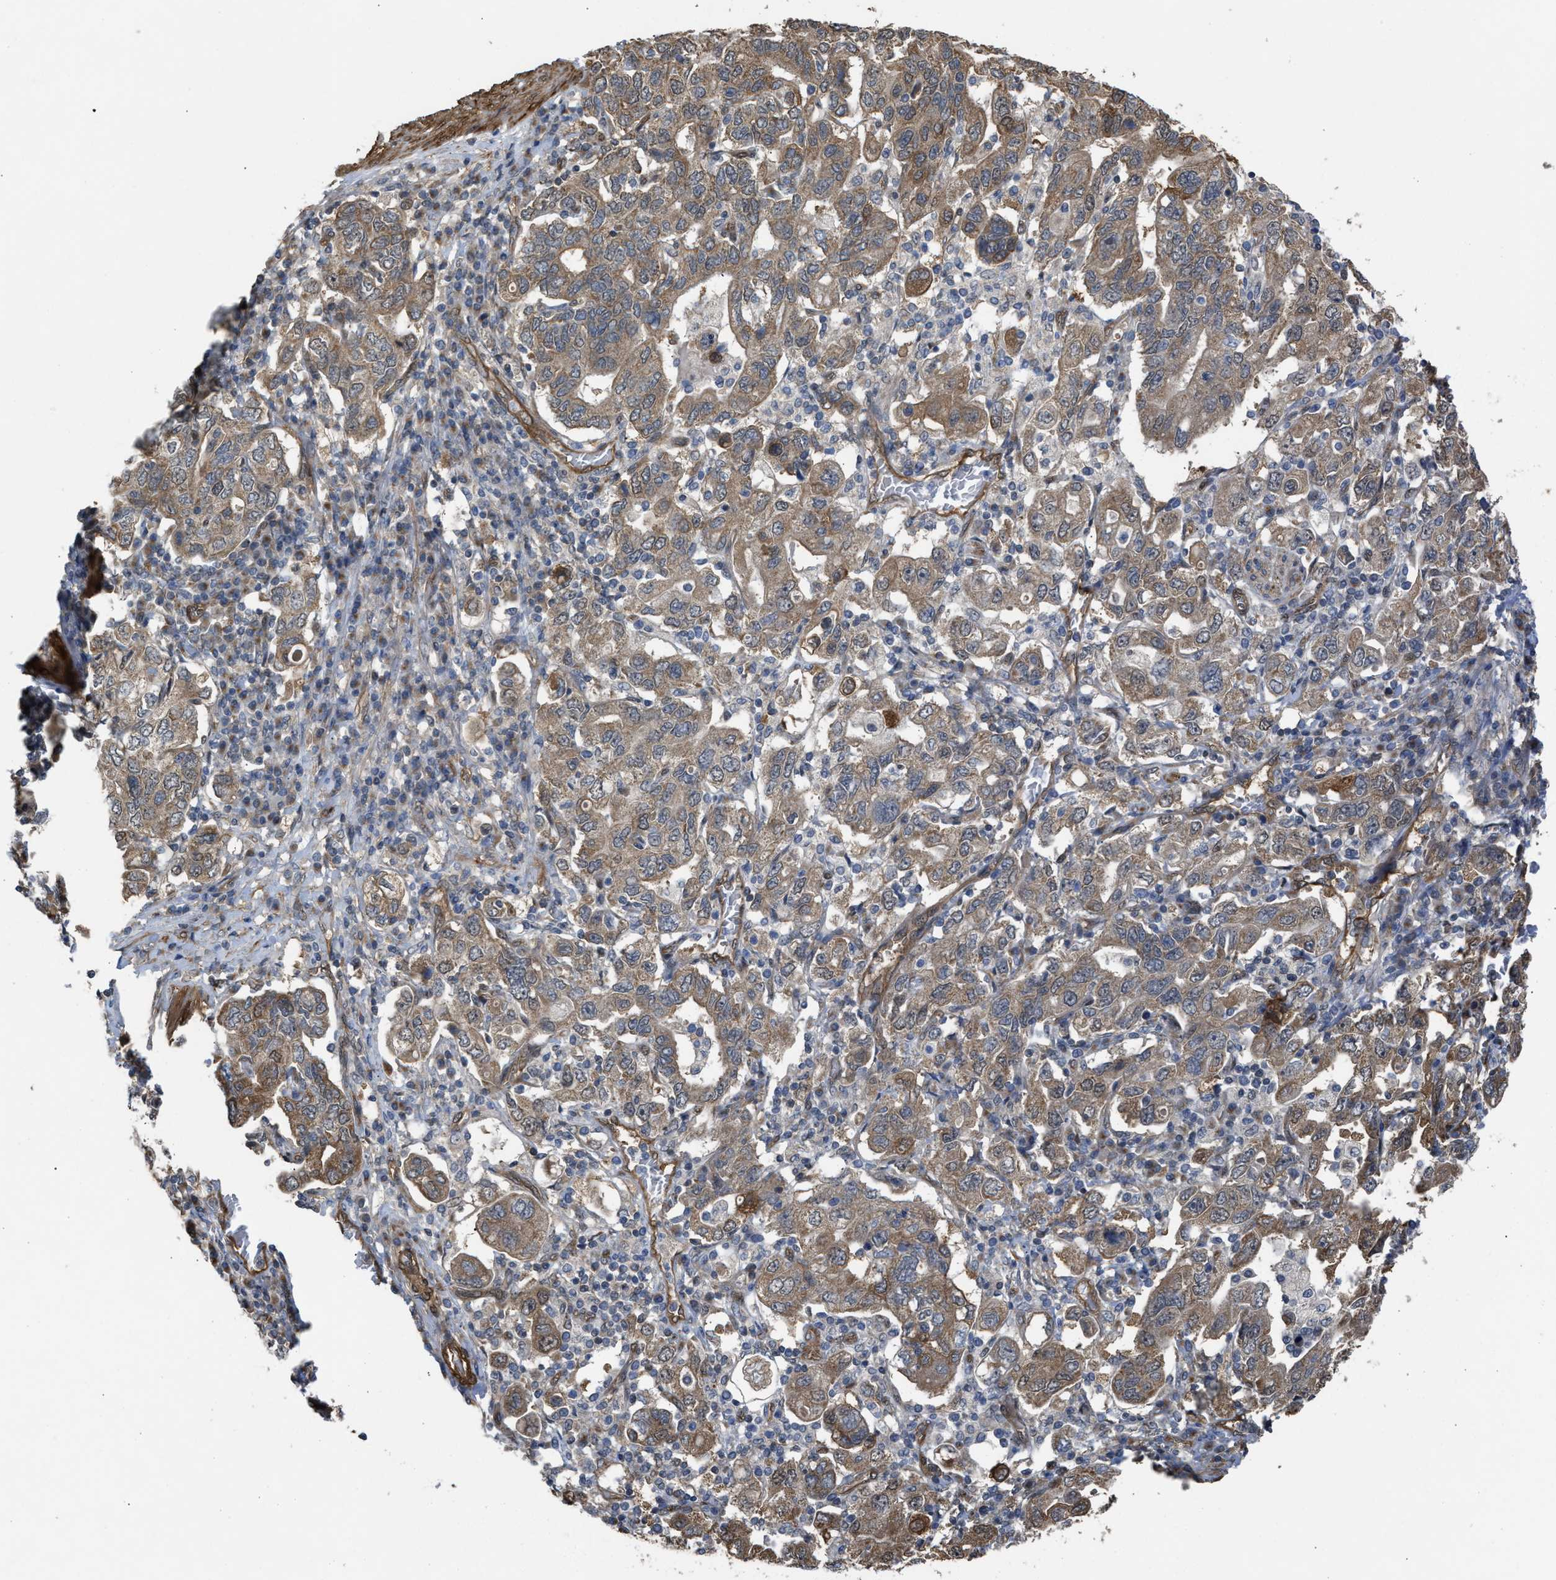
{"staining": {"intensity": "weak", "quantity": ">75%", "location": "cytoplasmic/membranous"}, "tissue": "stomach cancer", "cell_type": "Tumor cells", "image_type": "cancer", "snomed": [{"axis": "morphology", "description": "Adenocarcinoma, NOS"}, {"axis": "topography", "description": "Stomach, upper"}], "caption": "Human stomach cancer stained with a brown dye shows weak cytoplasmic/membranous positive positivity in about >75% of tumor cells.", "gene": "BAG3", "patient": {"sex": "male", "age": 62}}